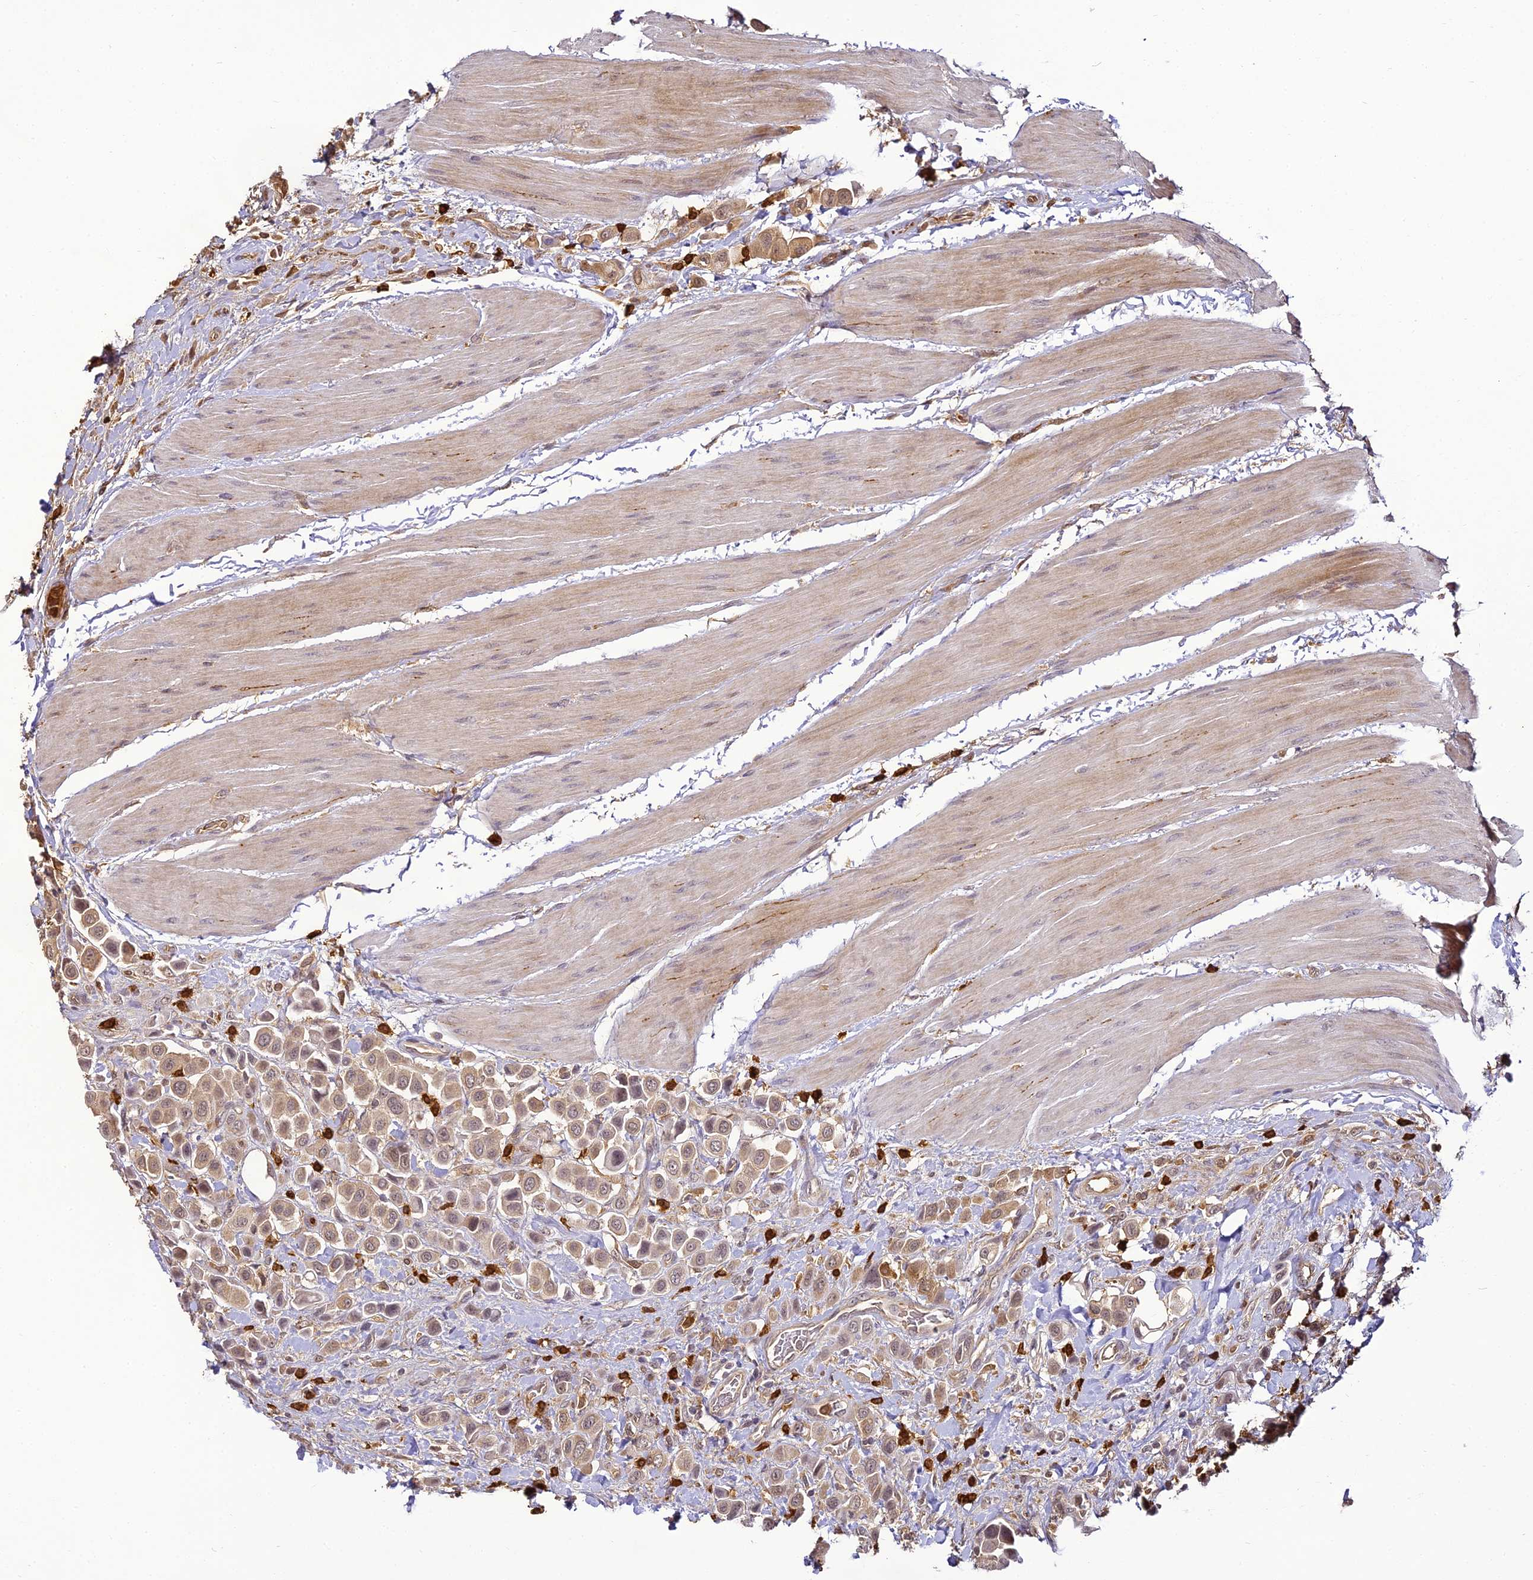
{"staining": {"intensity": "weak", "quantity": ">75%", "location": "cytoplasmic/membranous"}, "tissue": "urothelial cancer", "cell_type": "Tumor cells", "image_type": "cancer", "snomed": [{"axis": "morphology", "description": "Urothelial carcinoma, High grade"}, {"axis": "topography", "description": "Urinary bladder"}], "caption": "A brown stain labels weak cytoplasmic/membranous positivity of a protein in human high-grade urothelial carcinoma tumor cells.", "gene": "BCDIN3D", "patient": {"sex": "male", "age": 50}}